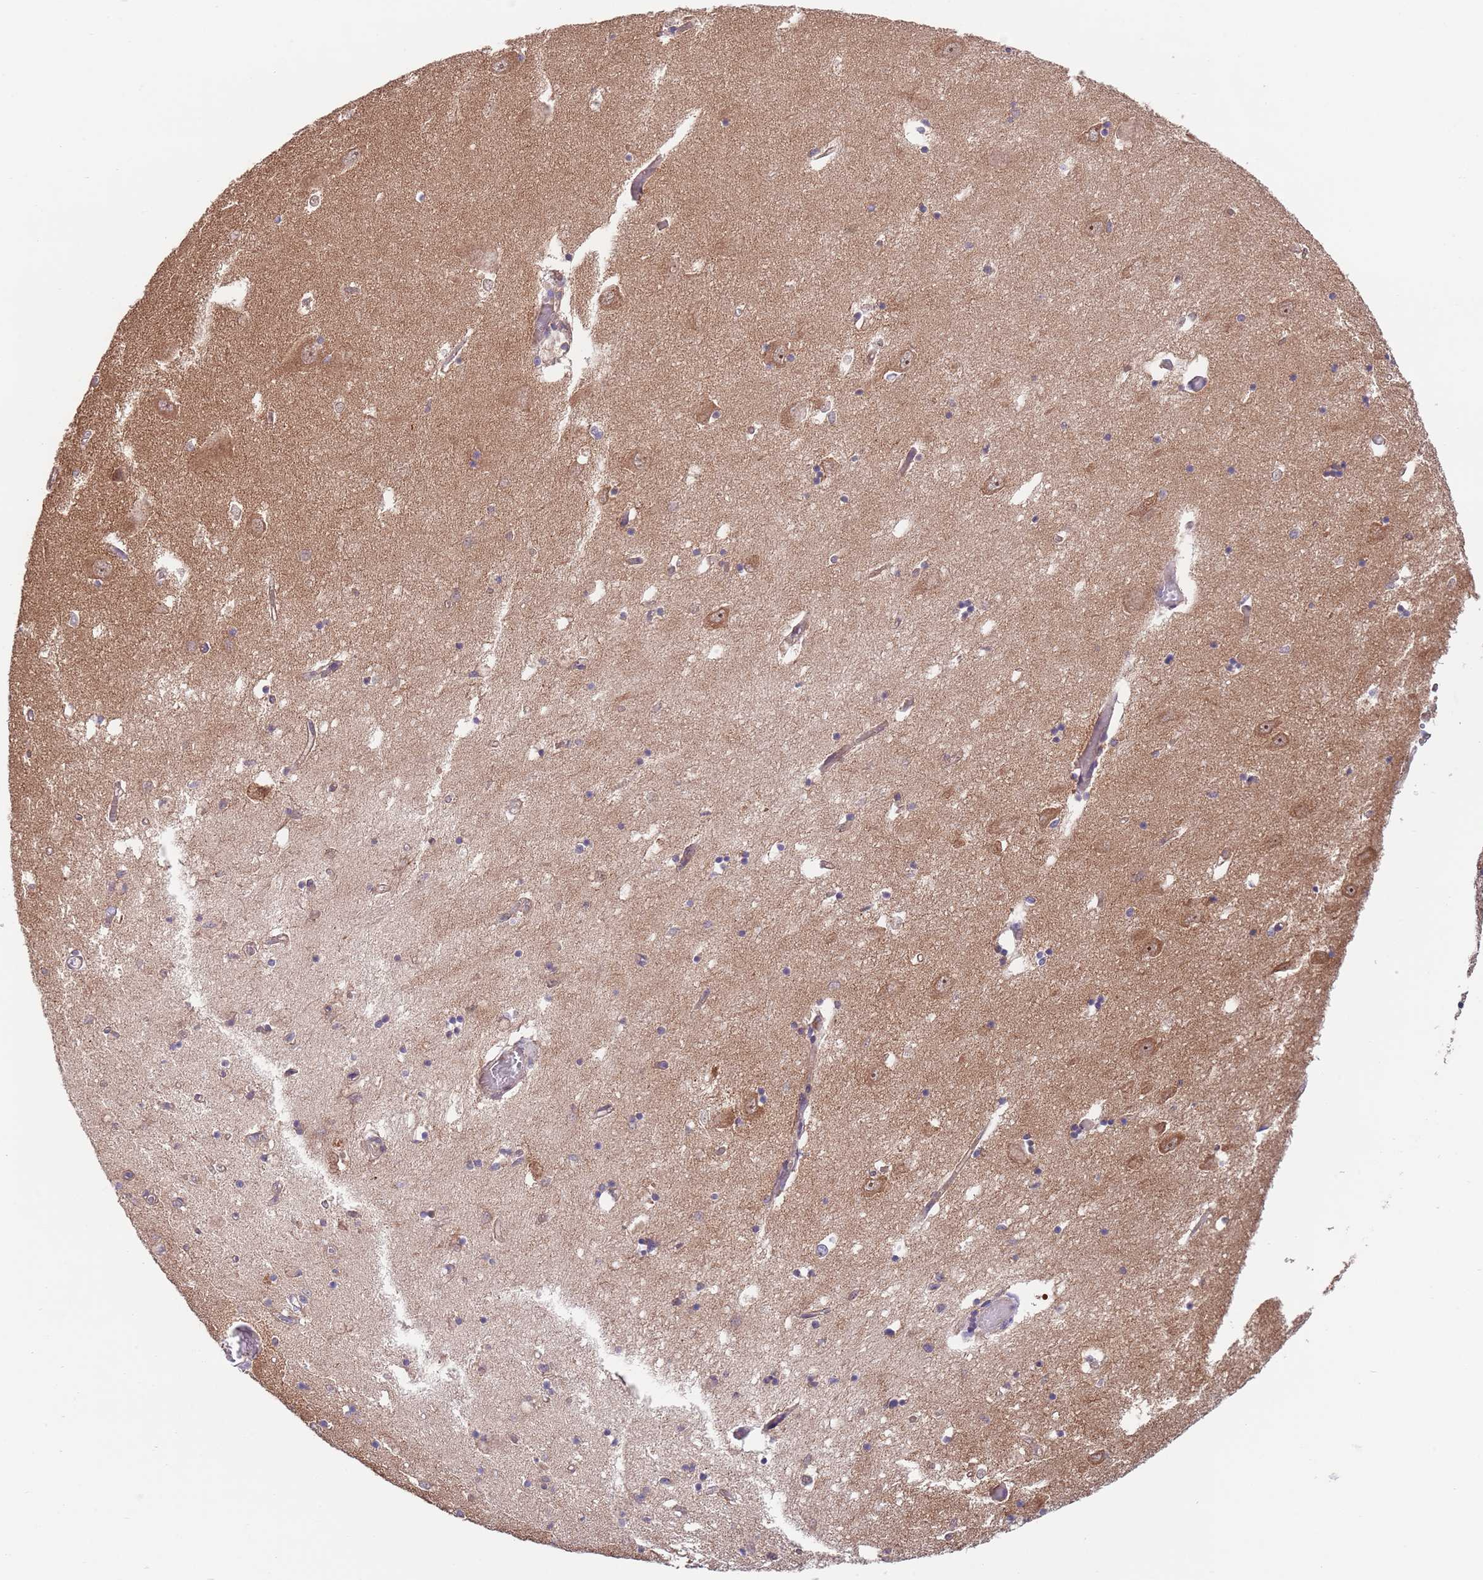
{"staining": {"intensity": "negative", "quantity": "none", "location": "none"}, "tissue": "hippocampus", "cell_type": "Glial cells", "image_type": "normal", "snomed": [{"axis": "morphology", "description": "Normal tissue, NOS"}, {"axis": "topography", "description": "Hippocampus"}], "caption": "This is an IHC micrograph of normal hippocampus. There is no staining in glial cells.", "gene": "EIF3F", "patient": {"sex": "male", "age": 70}}